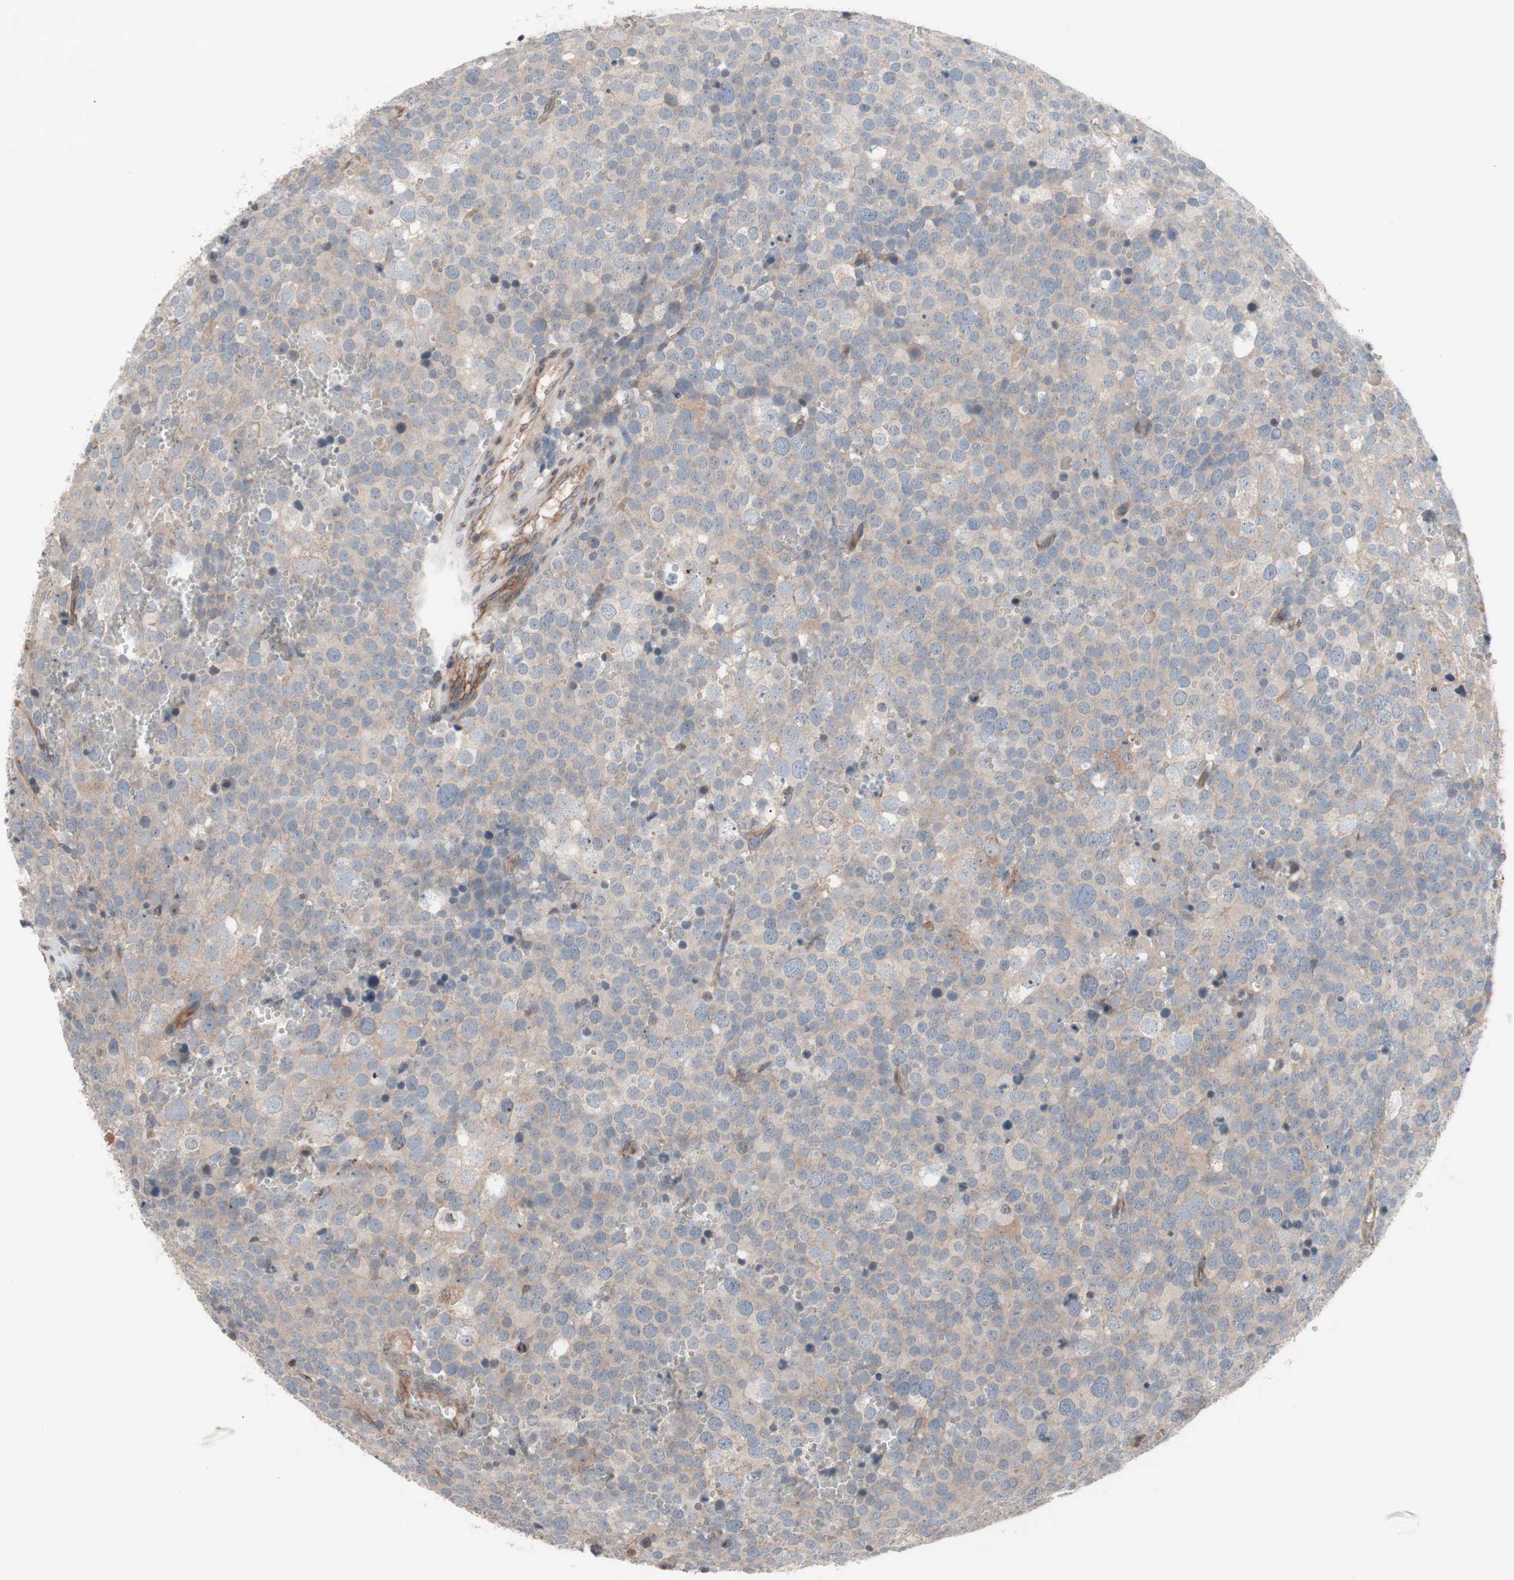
{"staining": {"intensity": "weak", "quantity": "<25%", "location": "cytoplasmic/membranous"}, "tissue": "testis cancer", "cell_type": "Tumor cells", "image_type": "cancer", "snomed": [{"axis": "morphology", "description": "Seminoma, NOS"}, {"axis": "topography", "description": "Testis"}], "caption": "The micrograph demonstrates no significant staining in tumor cells of testis seminoma.", "gene": "IRS1", "patient": {"sex": "male", "age": 71}}